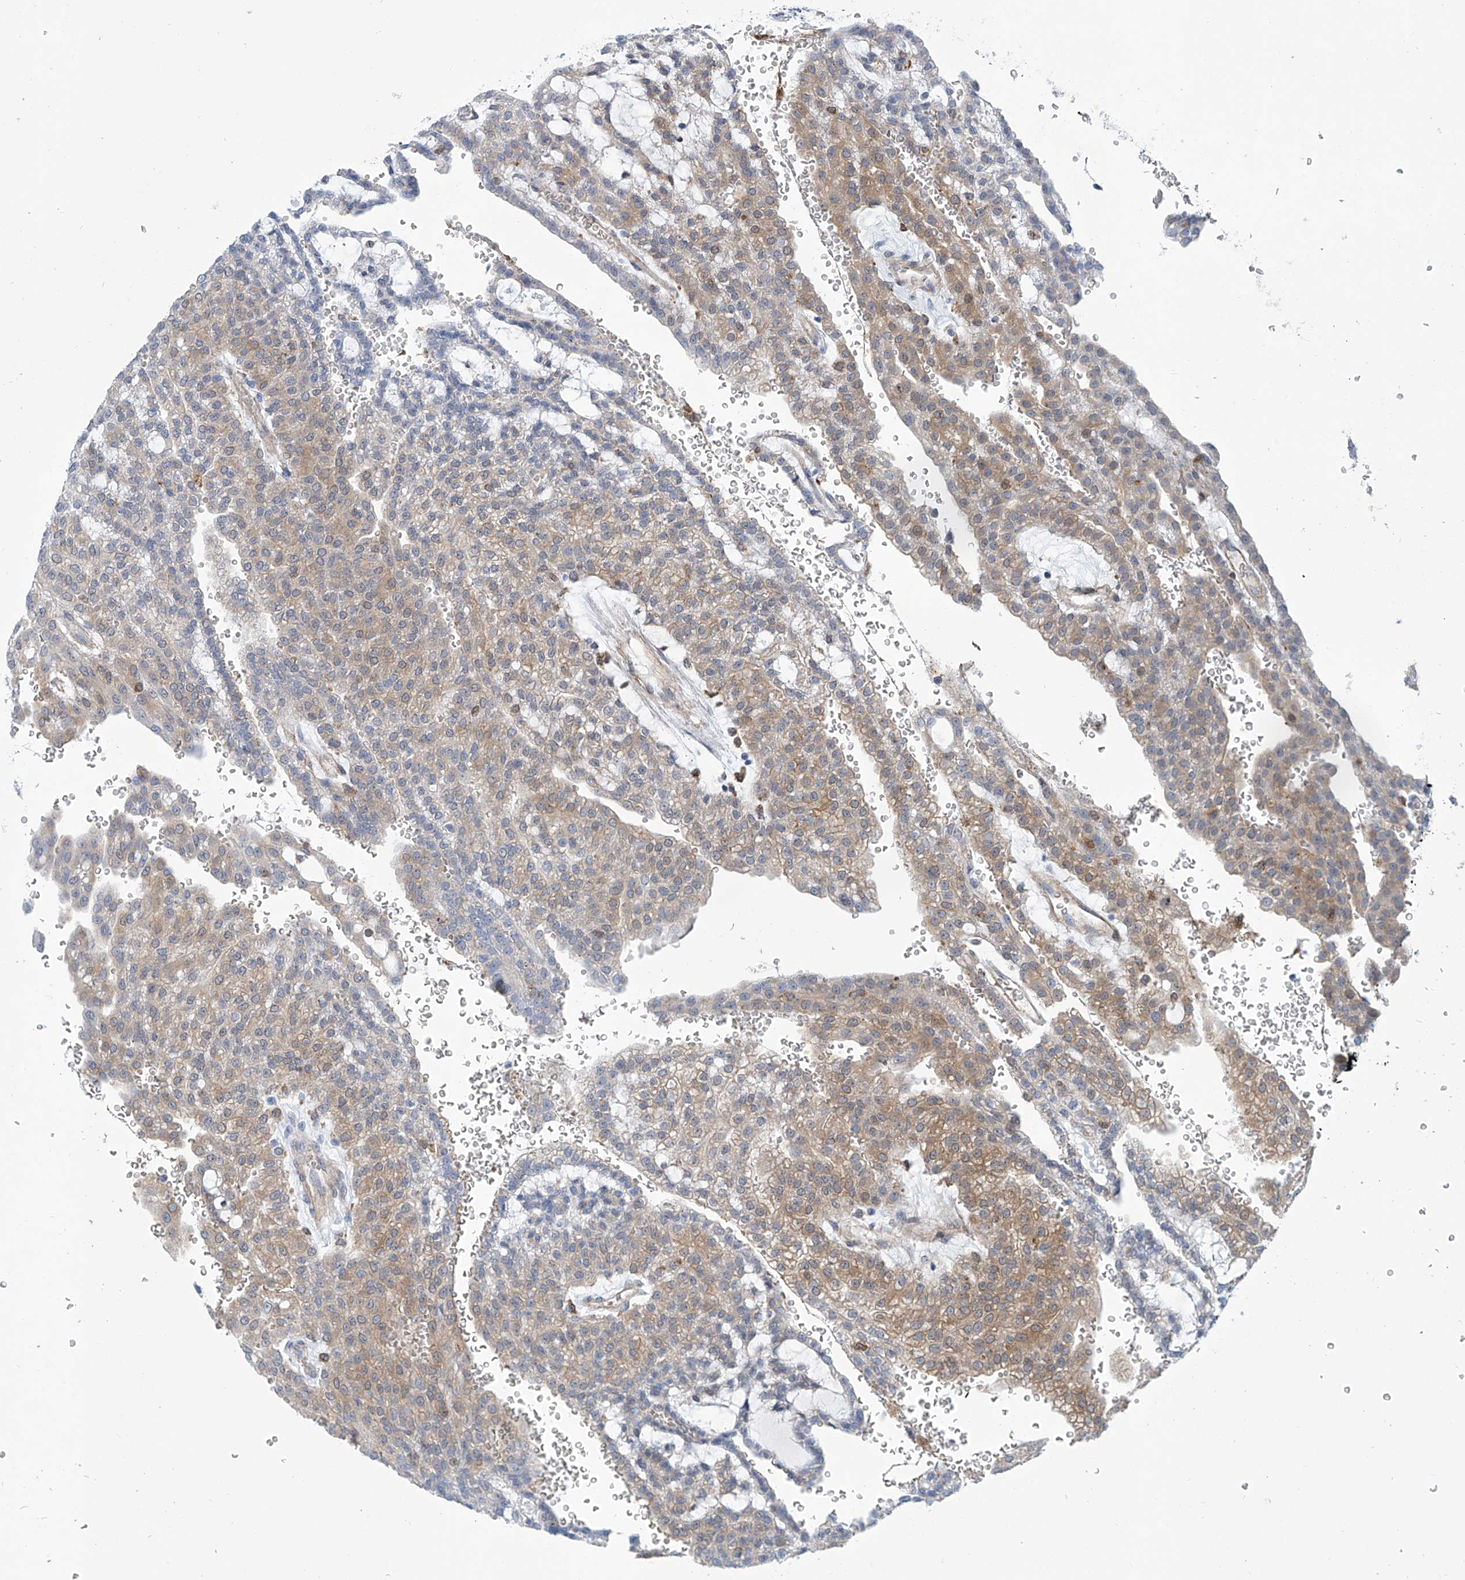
{"staining": {"intensity": "moderate", "quantity": "25%-75%", "location": "cytoplasmic/membranous"}, "tissue": "renal cancer", "cell_type": "Tumor cells", "image_type": "cancer", "snomed": [{"axis": "morphology", "description": "Adenocarcinoma, NOS"}, {"axis": "topography", "description": "Kidney"}], "caption": "Immunohistochemistry (DAB) staining of human adenocarcinoma (renal) reveals moderate cytoplasmic/membranous protein positivity in approximately 25%-75% of tumor cells.", "gene": "TNN", "patient": {"sex": "male", "age": 63}}